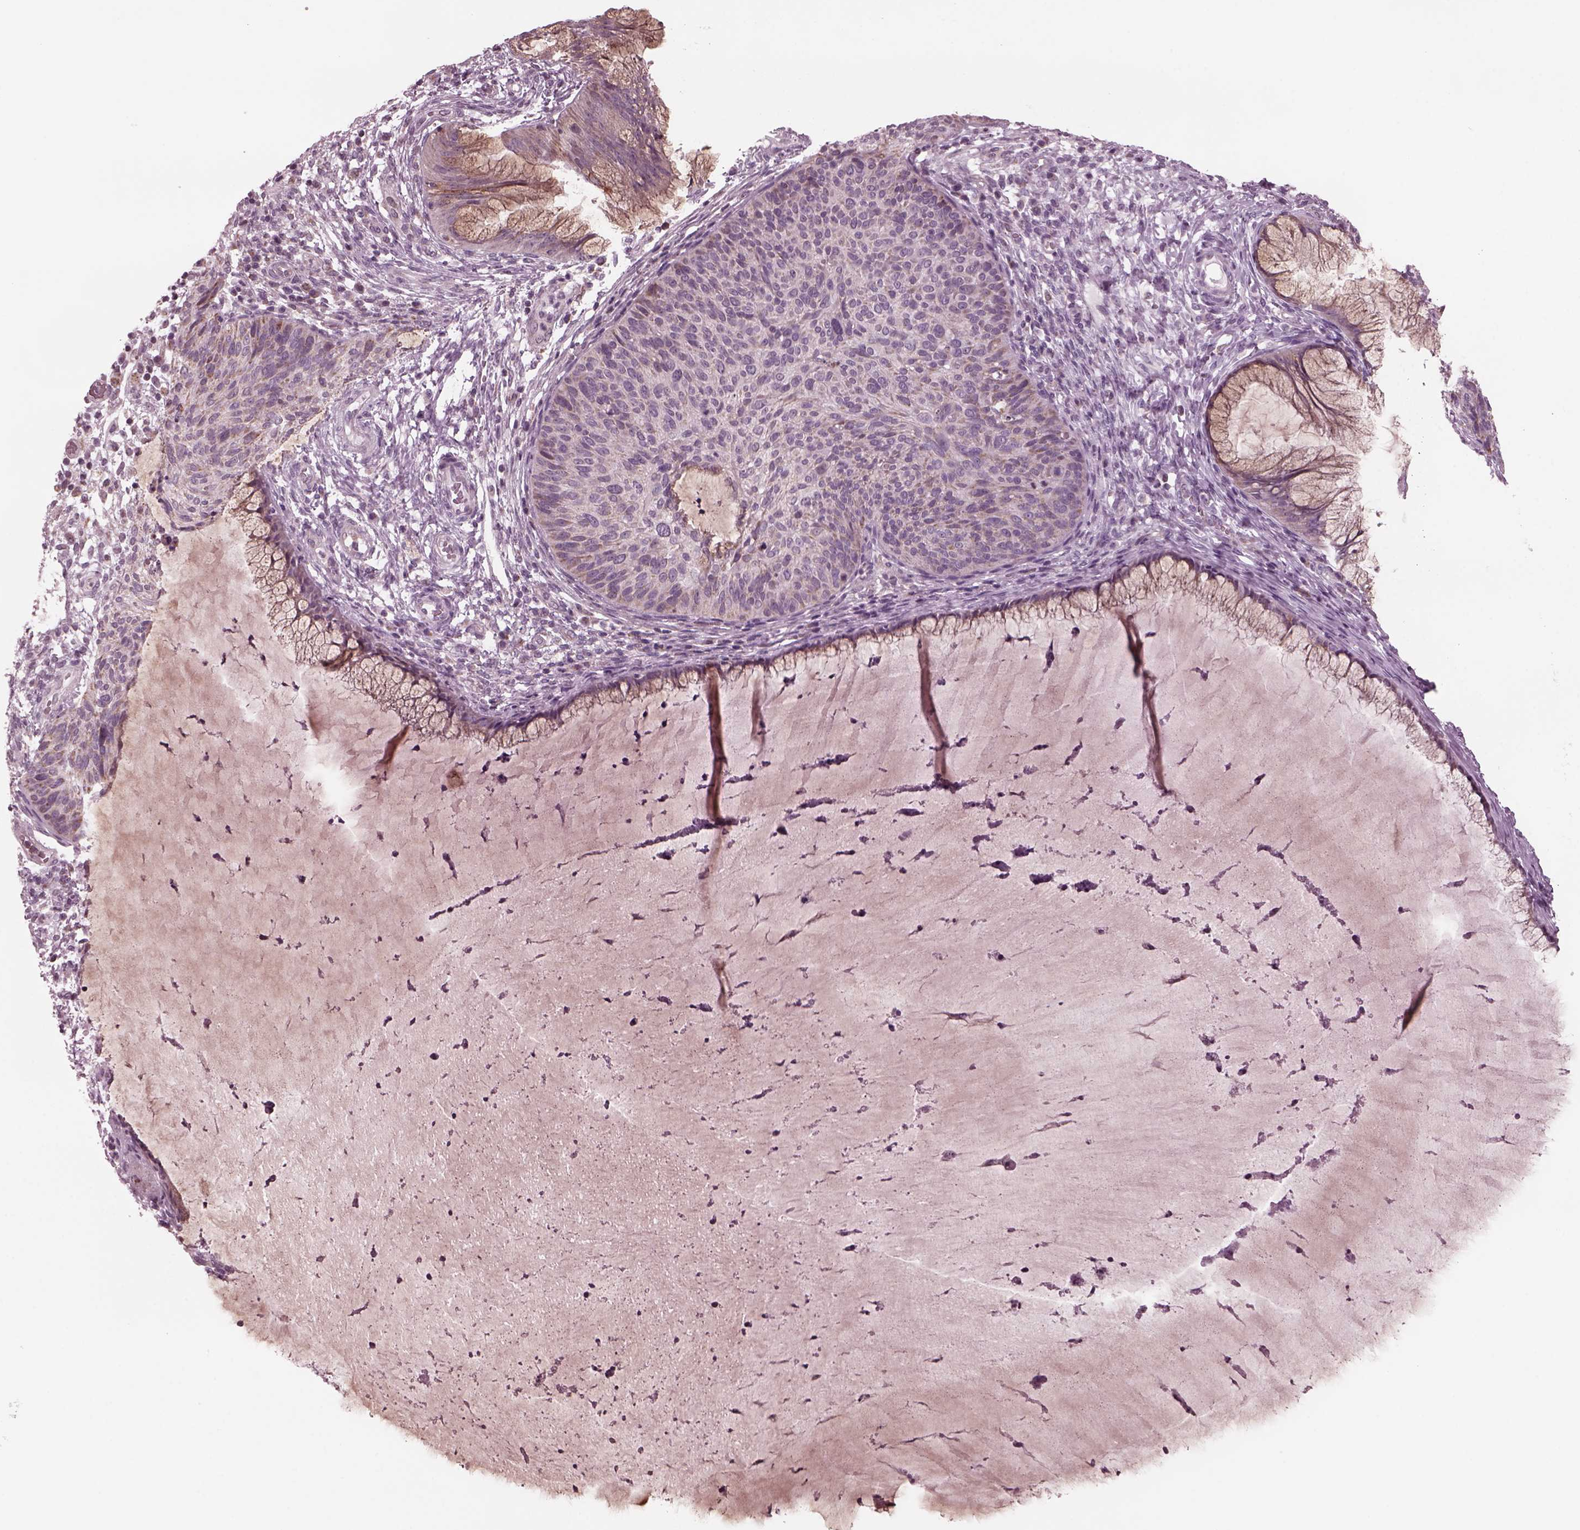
{"staining": {"intensity": "negative", "quantity": "none", "location": "none"}, "tissue": "cervical cancer", "cell_type": "Tumor cells", "image_type": "cancer", "snomed": [{"axis": "morphology", "description": "Squamous cell carcinoma, NOS"}, {"axis": "topography", "description": "Cervix"}], "caption": "Tumor cells are negative for protein expression in human cervical cancer (squamous cell carcinoma).", "gene": "CELSR3", "patient": {"sex": "female", "age": 36}}